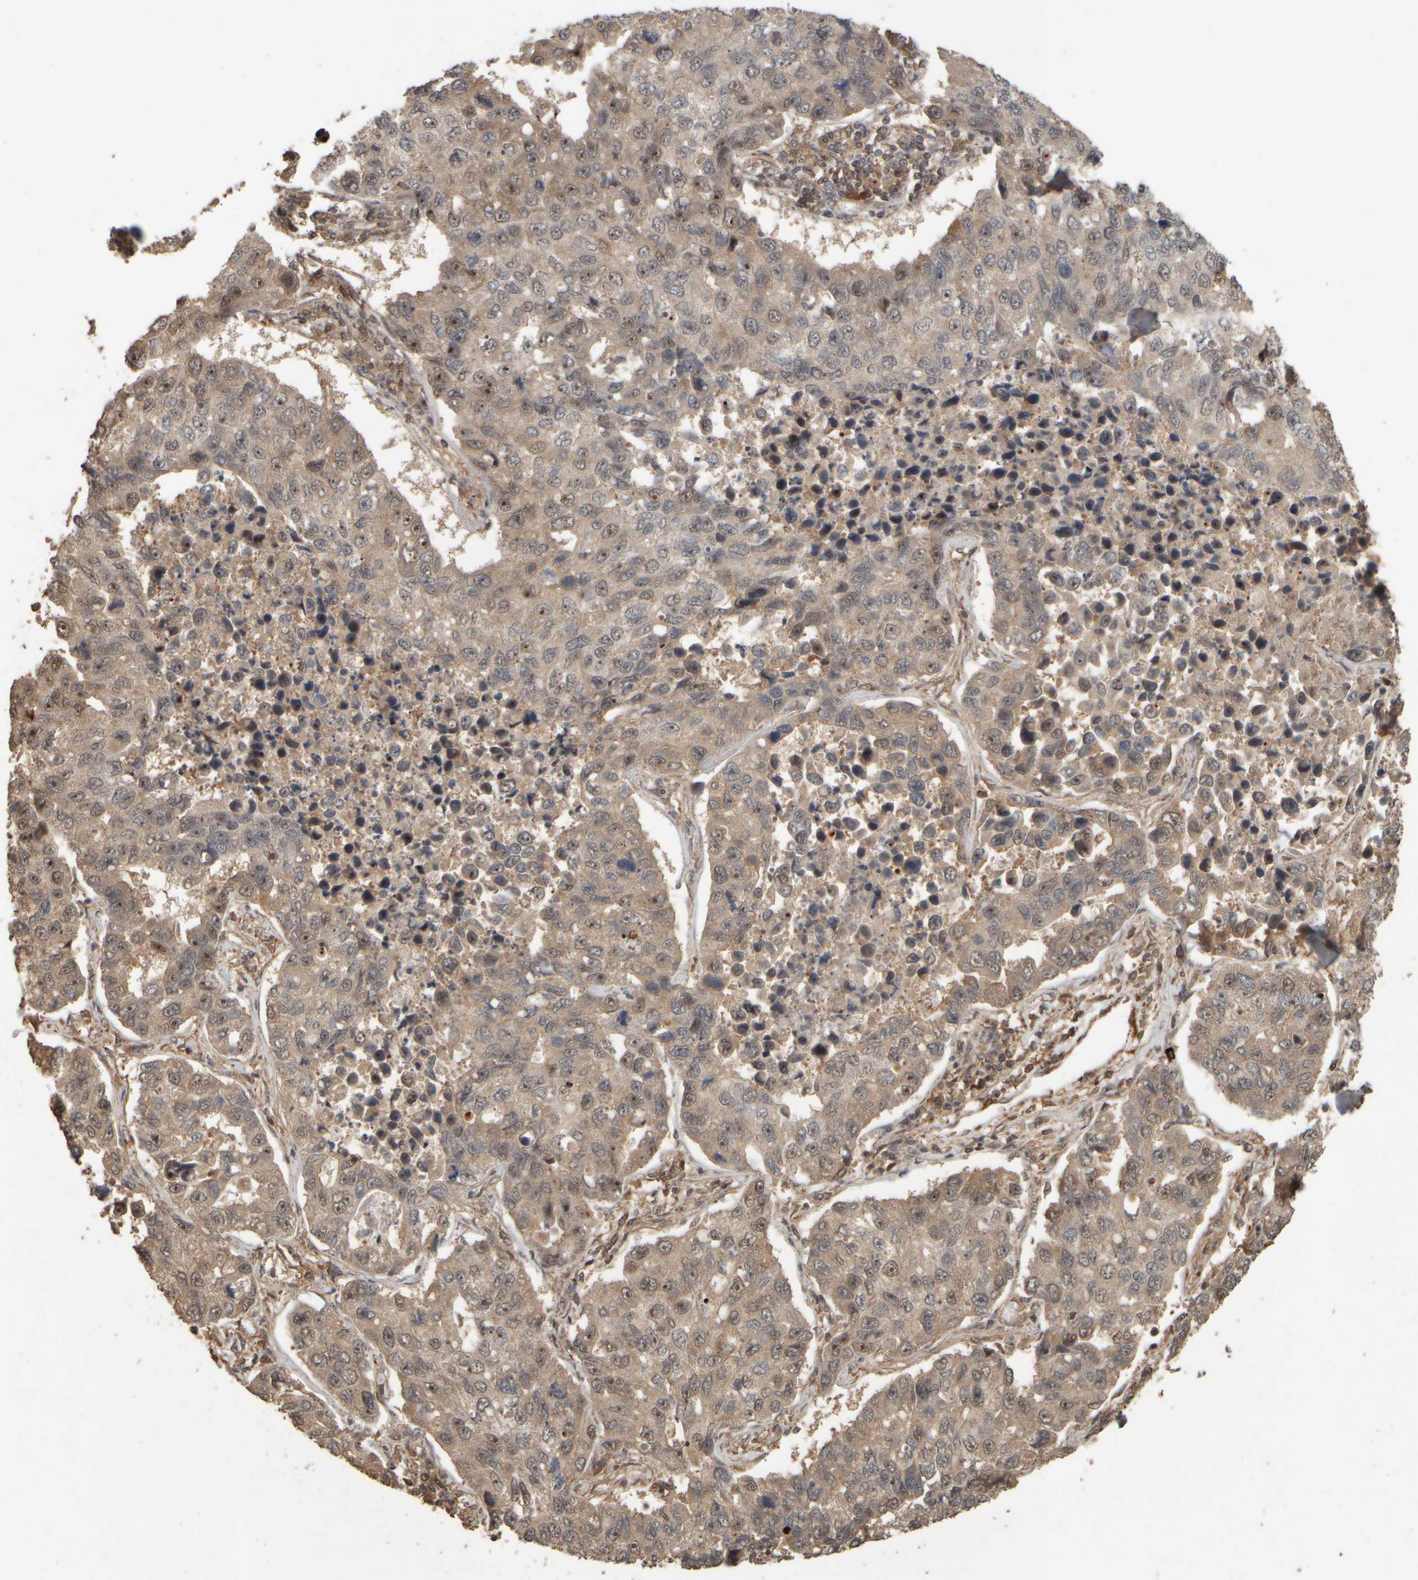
{"staining": {"intensity": "moderate", "quantity": "25%-75%", "location": "cytoplasmic/membranous,nuclear"}, "tissue": "lung cancer", "cell_type": "Tumor cells", "image_type": "cancer", "snomed": [{"axis": "morphology", "description": "Adenocarcinoma, NOS"}, {"axis": "topography", "description": "Lung"}], "caption": "Immunohistochemical staining of adenocarcinoma (lung) shows medium levels of moderate cytoplasmic/membranous and nuclear staining in about 25%-75% of tumor cells. (DAB = brown stain, brightfield microscopy at high magnification).", "gene": "SPHK1", "patient": {"sex": "male", "age": 64}}